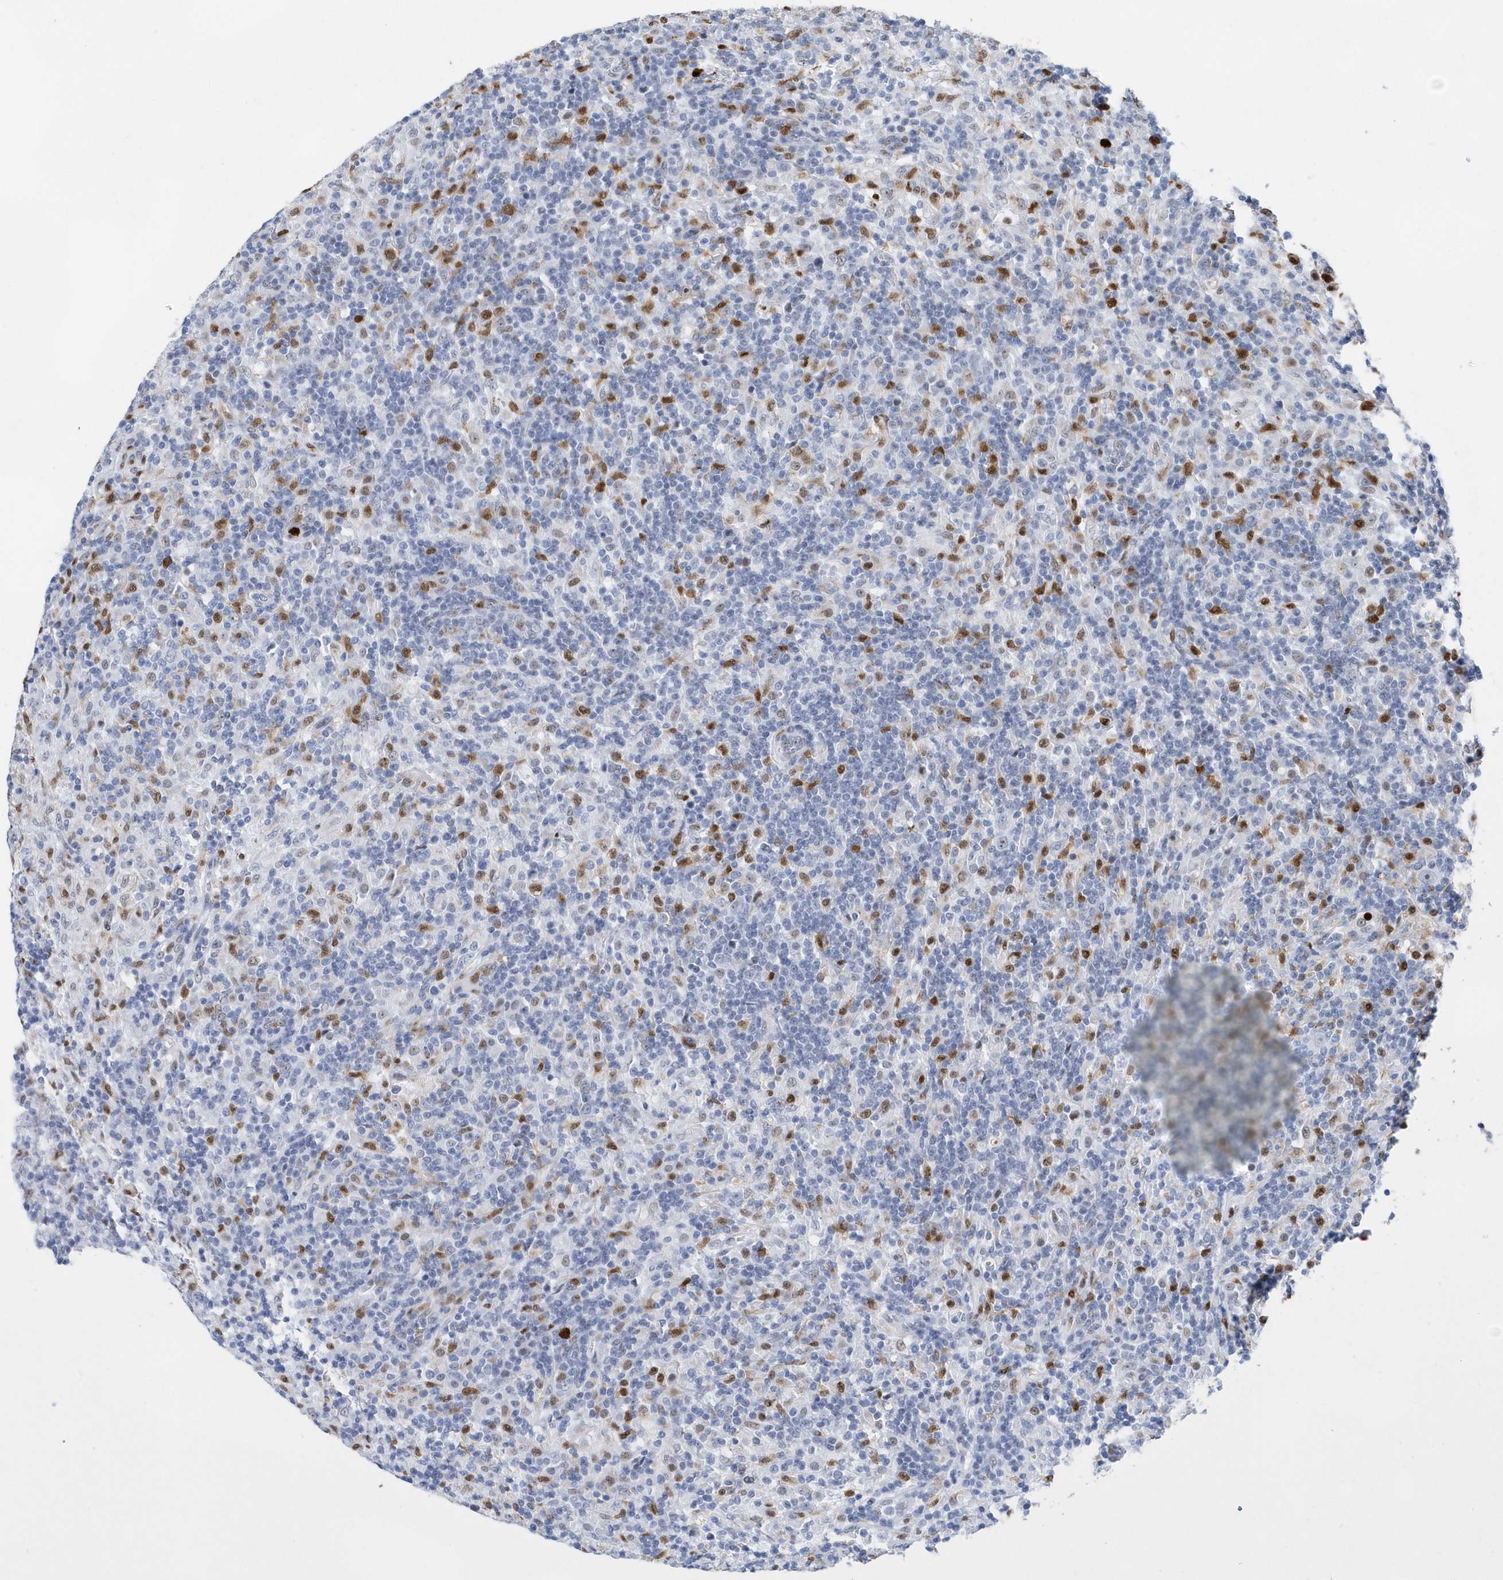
{"staining": {"intensity": "negative", "quantity": "none", "location": "none"}, "tissue": "lymphoma", "cell_type": "Tumor cells", "image_type": "cancer", "snomed": [{"axis": "morphology", "description": "Hodgkin's disease, NOS"}, {"axis": "topography", "description": "Lymph node"}], "caption": "Photomicrograph shows no significant protein staining in tumor cells of Hodgkin's disease.", "gene": "RPP30", "patient": {"sex": "male", "age": 70}}